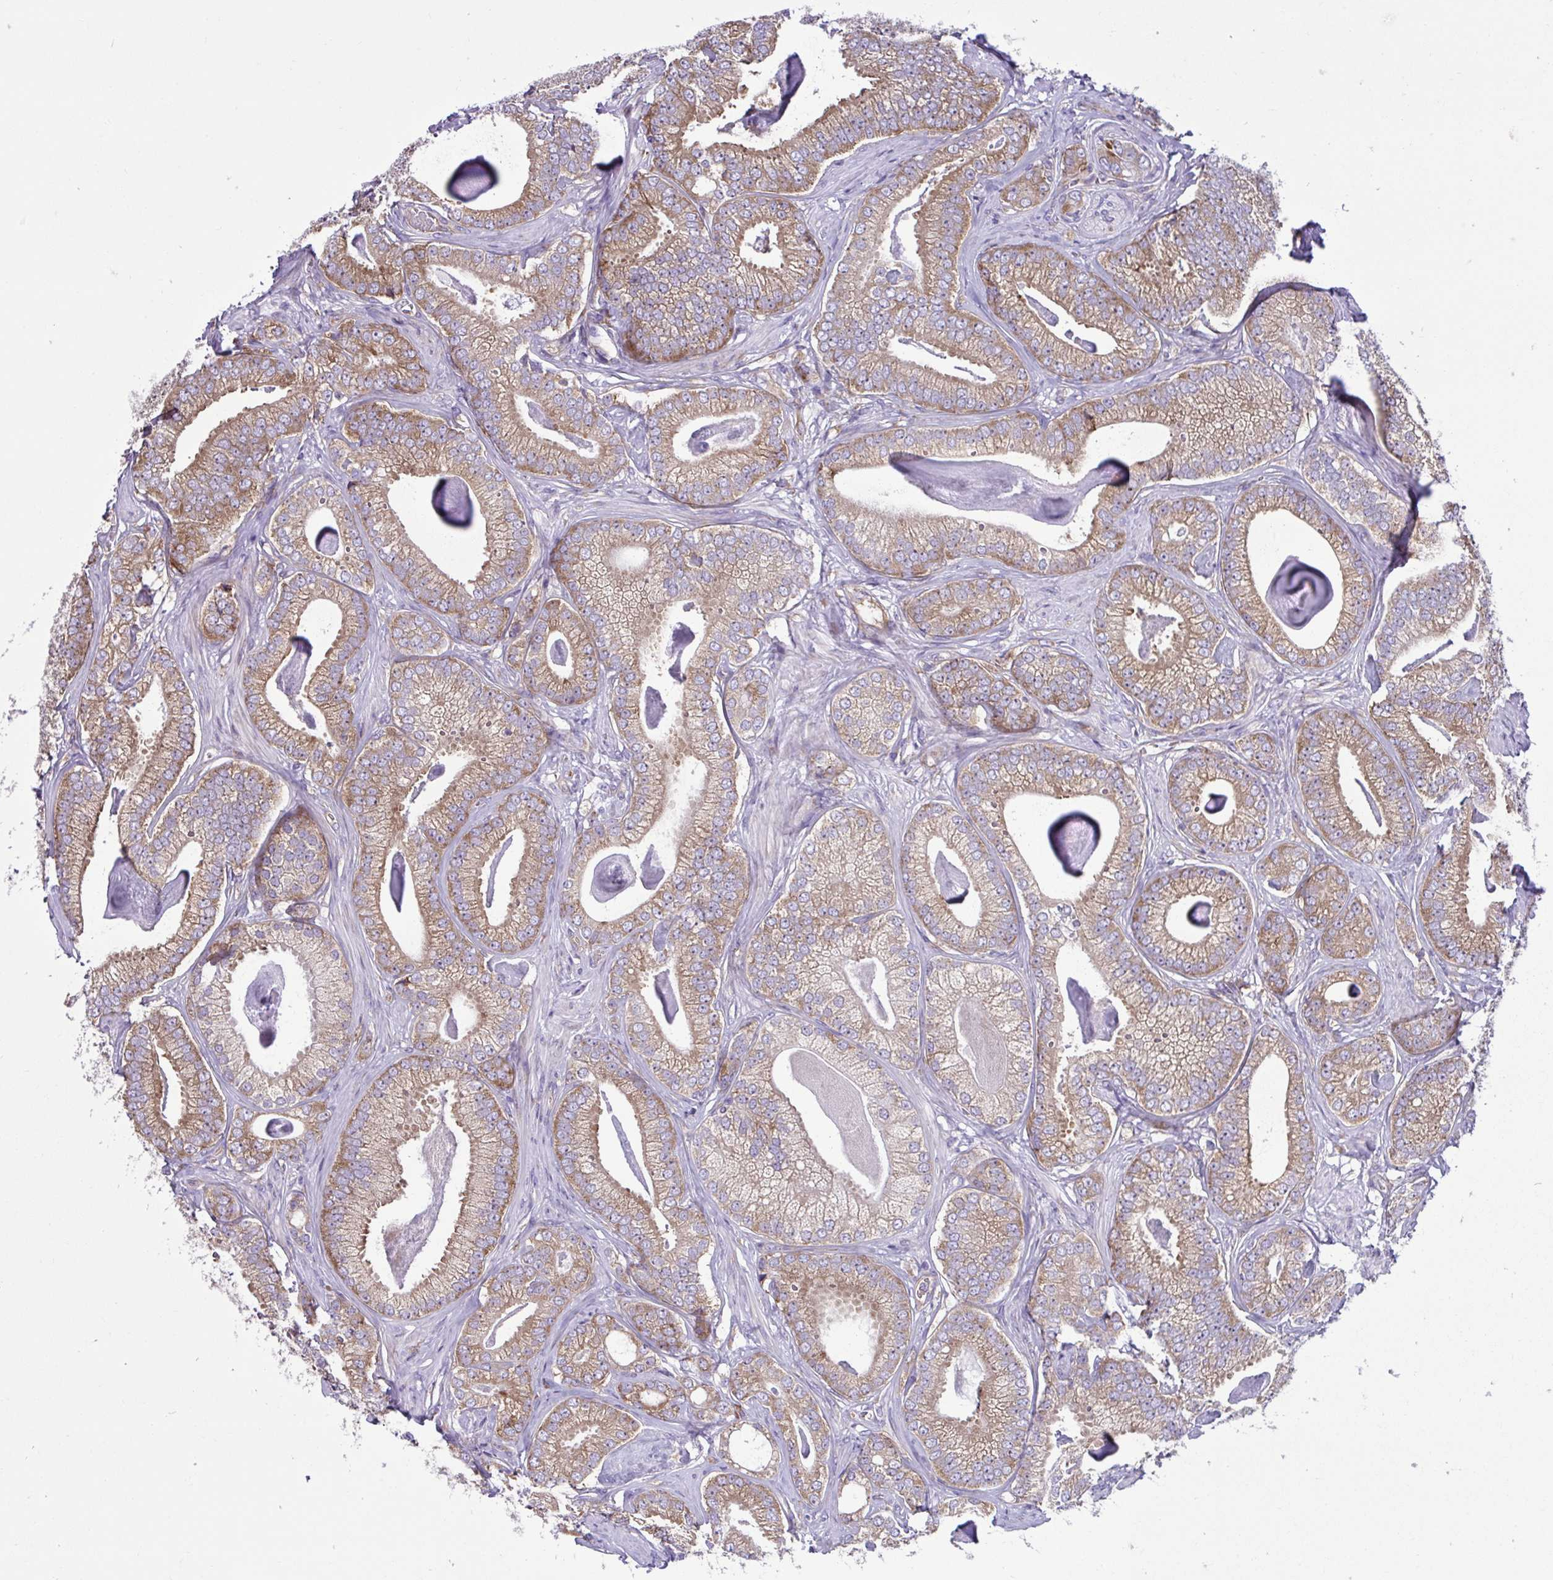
{"staining": {"intensity": "moderate", "quantity": ">75%", "location": "cytoplasmic/membranous"}, "tissue": "prostate cancer", "cell_type": "Tumor cells", "image_type": "cancer", "snomed": [{"axis": "morphology", "description": "Adenocarcinoma, Low grade"}, {"axis": "topography", "description": "Prostate"}], "caption": "This photomicrograph exhibits IHC staining of human prostate cancer (adenocarcinoma (low-grade)), with medium moderate cytoplasmic/membranous positivity in about >75% of tumor cells.", "gene": "RPL7", "patient": {"sex": "male", "age": 63}}